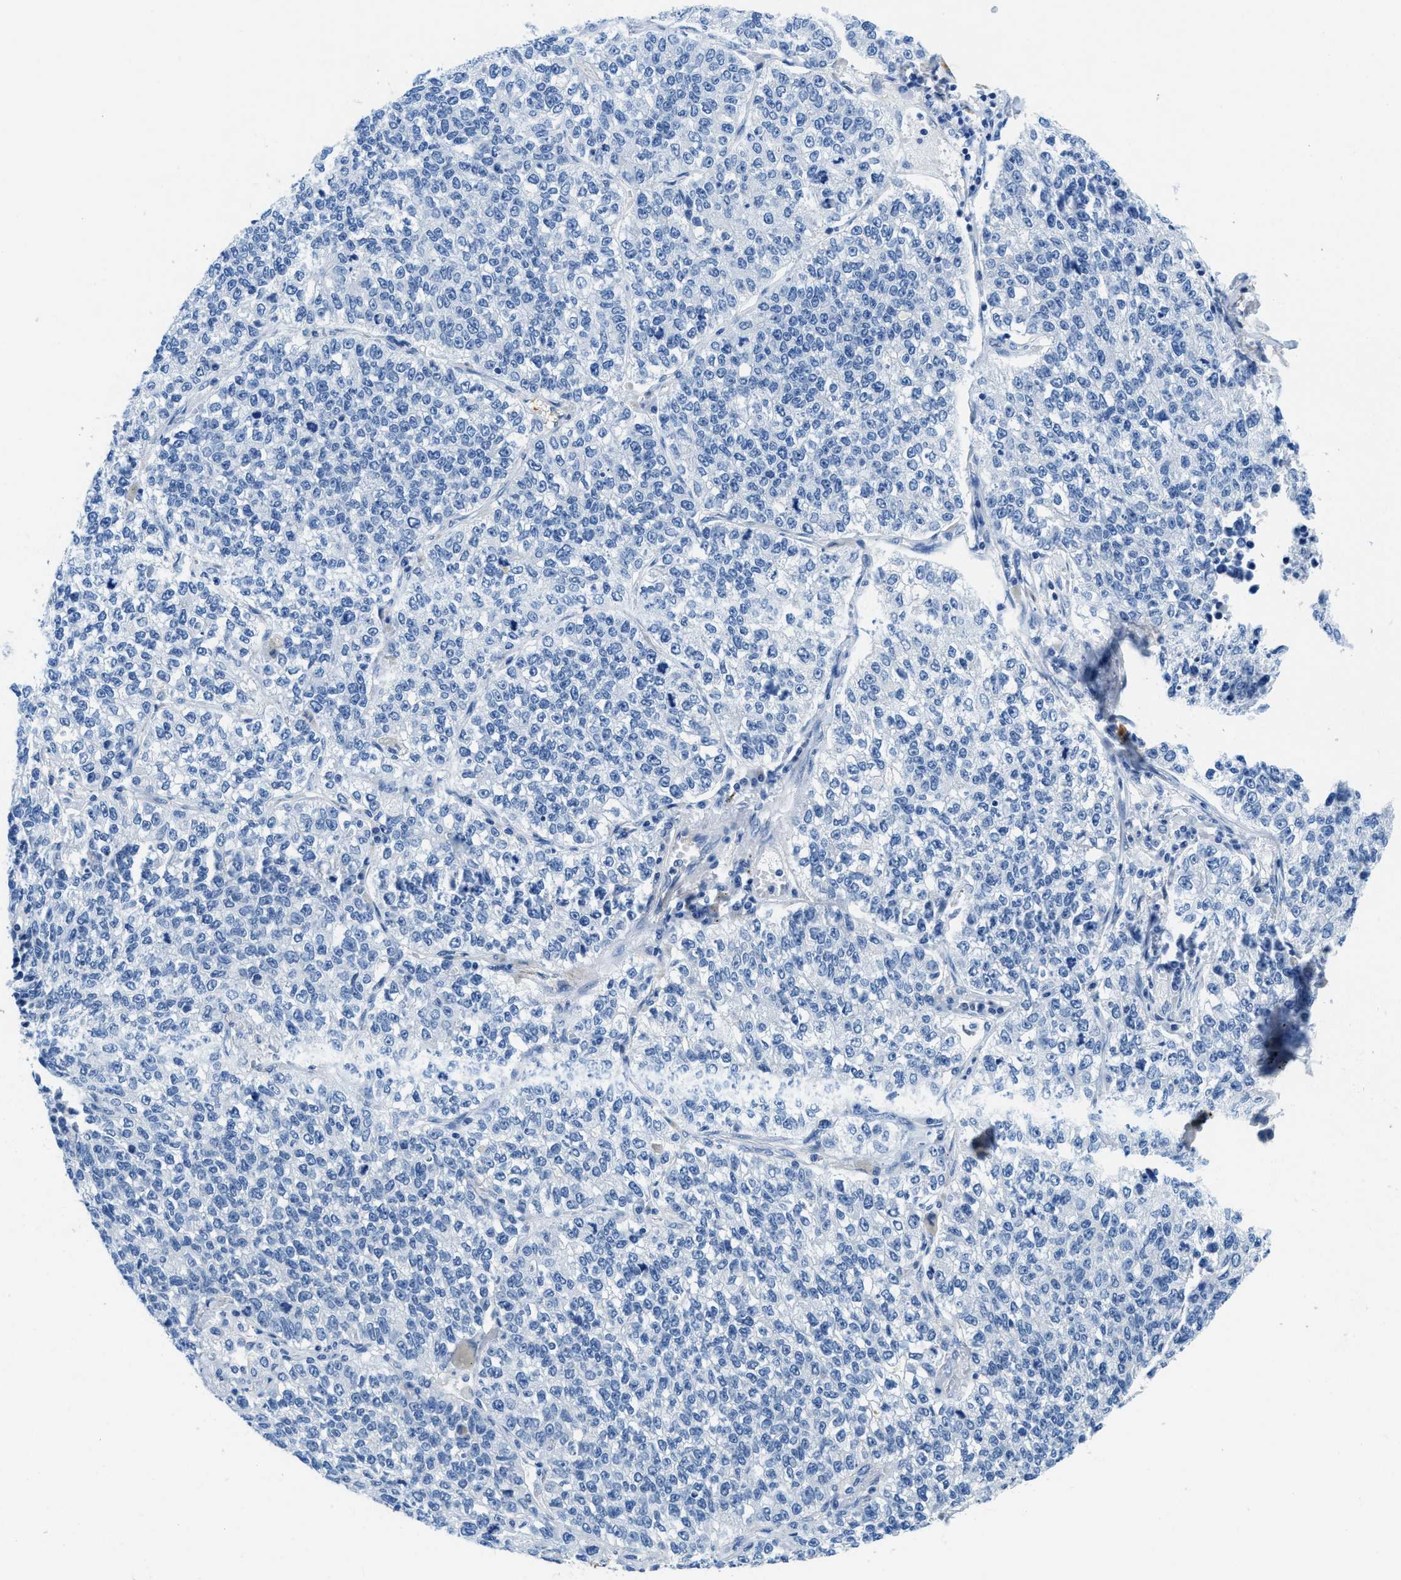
{"staining": {"intensity": "negative", "quantity": "none", "location": "none"}, "tissue": "lung cancer", "cell_type": "Tumor cells", "image_type": "cancer", "snomed": [{"axis": "morphology", "description": "Adenocarcinoma, NOS"}, {"axis": "topography", "description": "Lung"}], "caption": "Protein analysis of lung adenocarcinoma exhibits no significant staining in tumor cells.", "gene": "MBL2", "patient": {"sex": "male", "age": 49}}